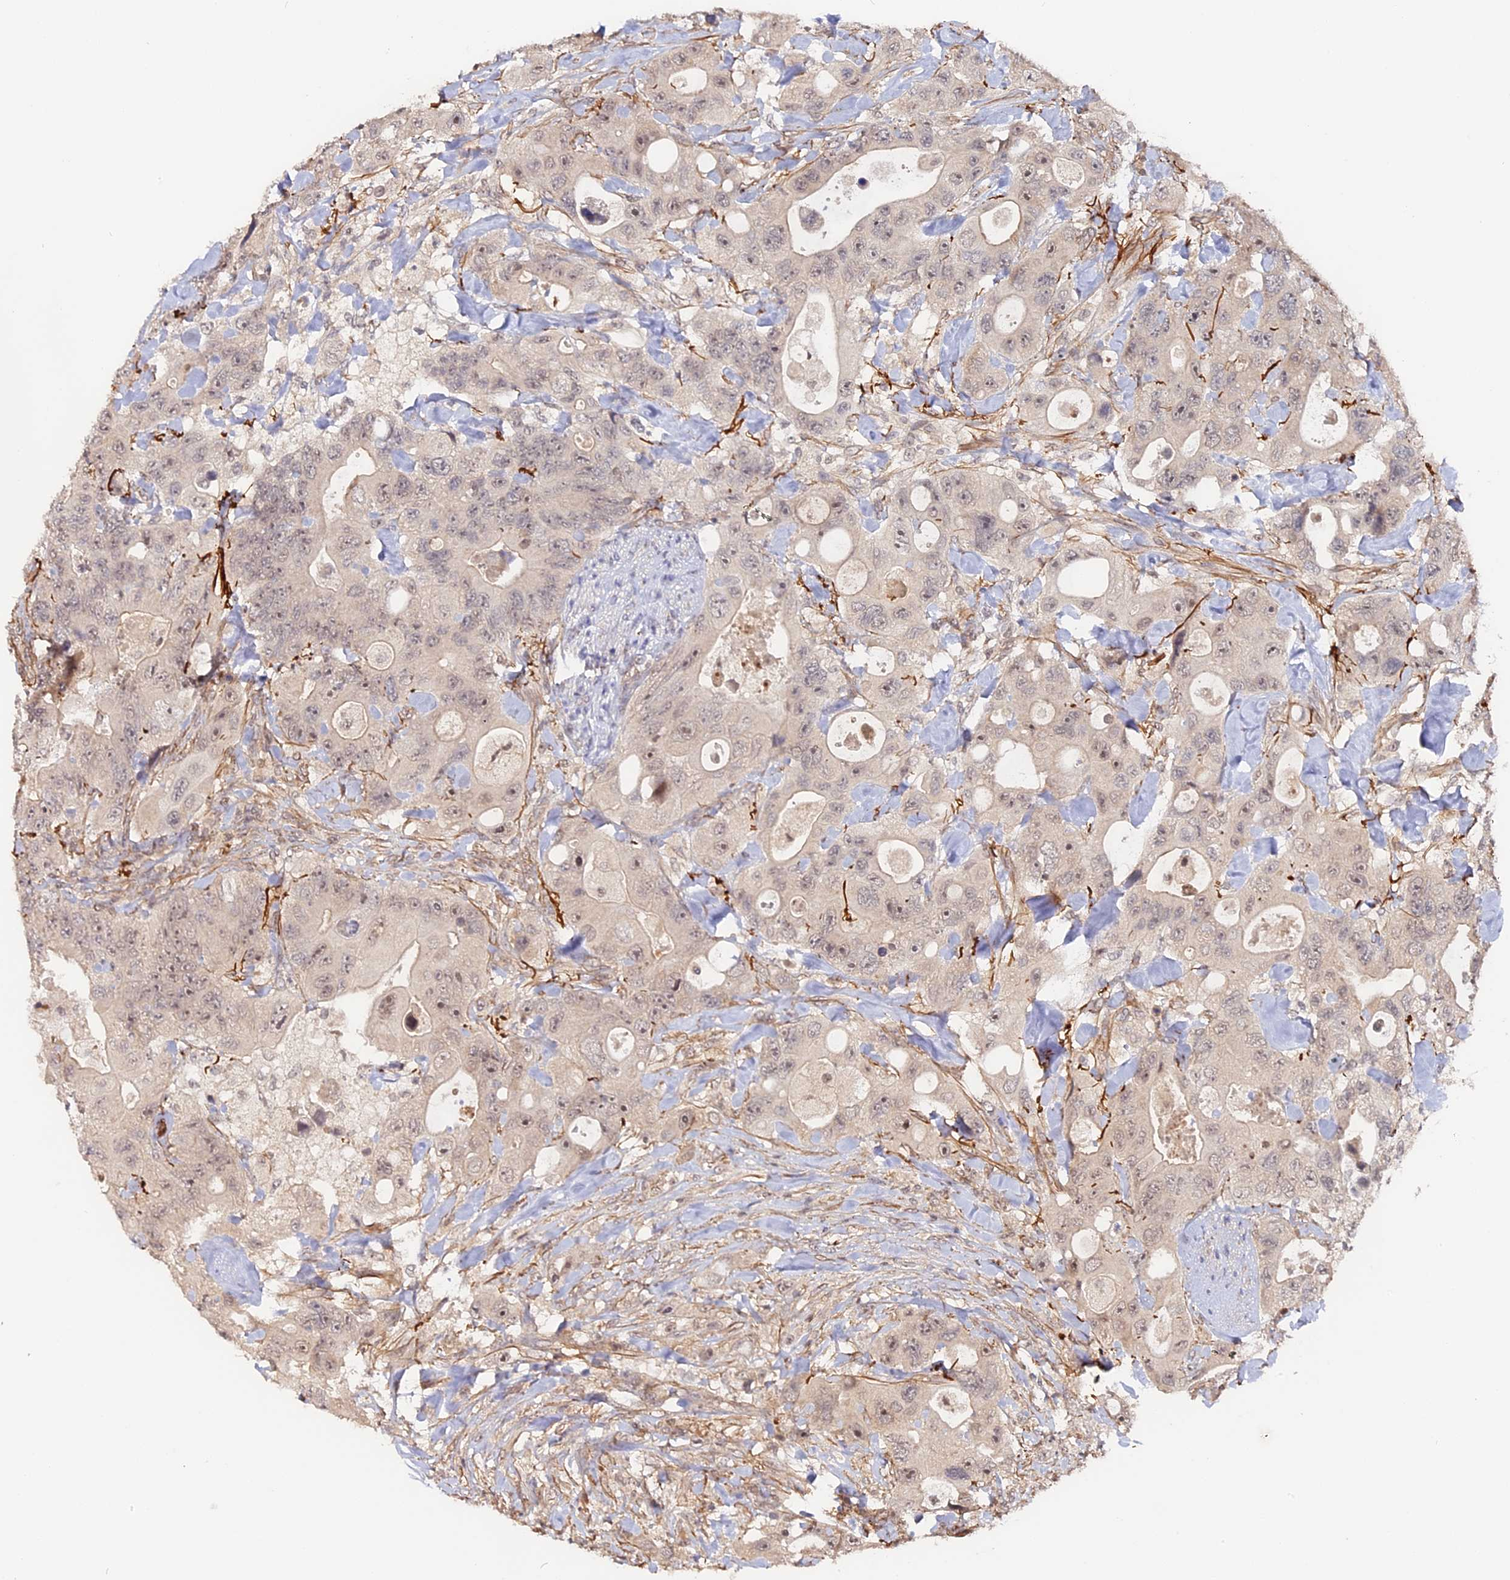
{"staining": {"intensity": "negative", "quantity": "none", "location": "none"}, "tissue": "colorectal cancer", "cell_type": "Tumor cells", "image_type": "cancer", "snomed": [{"axis": "morphology", "description": "Adenocarcinoma, NOS"}, {"axis": "topography", "description": "Colon"}], "caption": "Immunohistochemical staining of human adenocarcinoma (colorectal) exhibits no significant staining in tumor cells.", "gene": "IMPACT", "patient": {"sex": "female", "age": 46}}